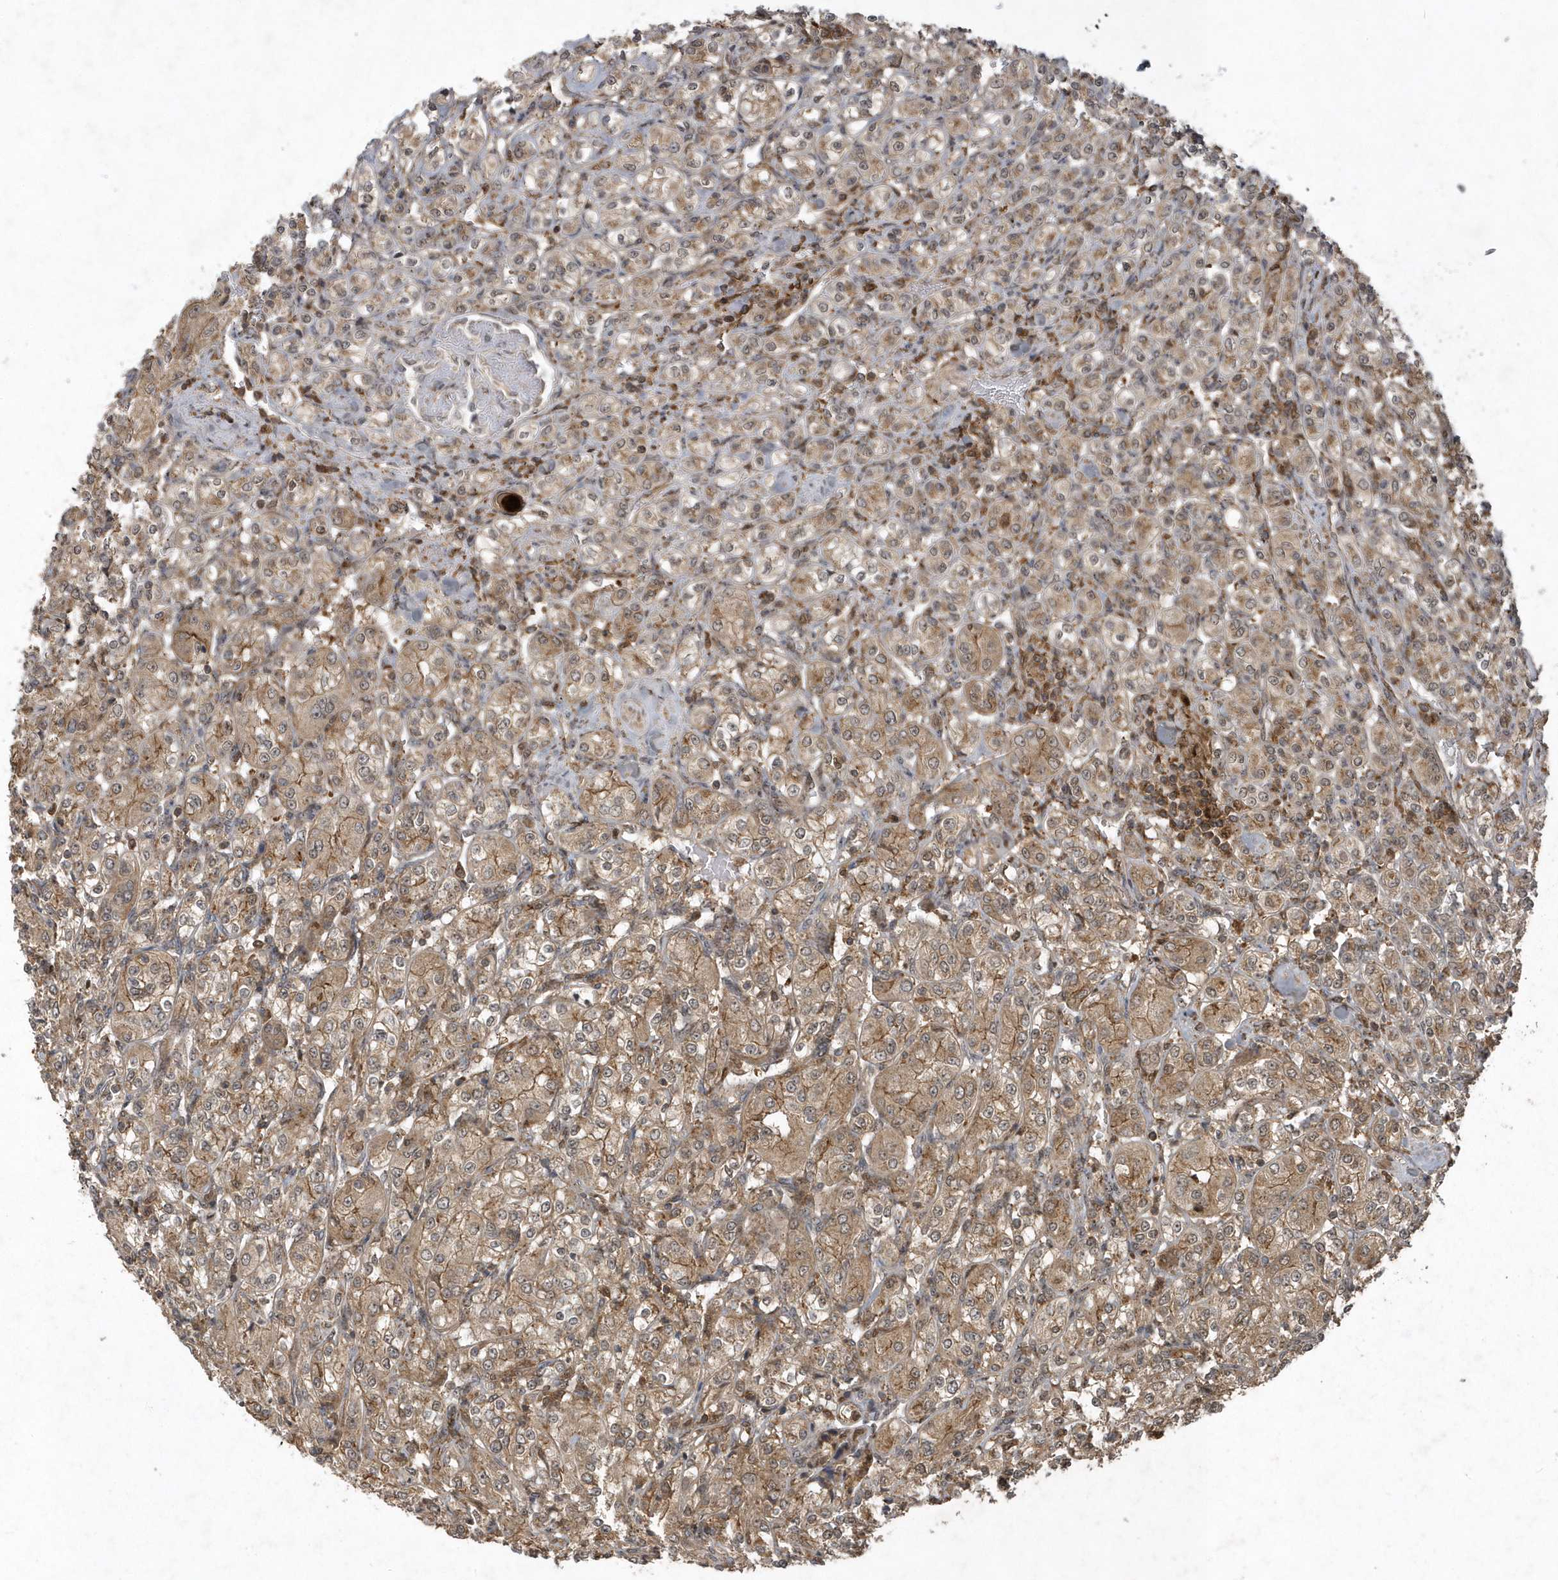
{"staining": {"intensity": "moderate", "quantity": ">75%", "location": "cytoplasmic/membranous"}, "tissue": "renal cancer", "cell_type": "Tumor cells", "image_type": "cancer", "snomed": [{"axis": "morphology", "description": "Adenocarcinoma, NOS"}, {"axis": "topography", "description": "Kidney"}], "caption": "Immunohistochemical staining of human renal adenocarcinoma demonstrates moderate cytoplasmic/membranous protein positivity in approximately >75% of tumor cells. (Brightfield microscopy of DAB IHC at high magnification).", "gene": "LACC1", "patient": {"sex": "male", "age": 77}}